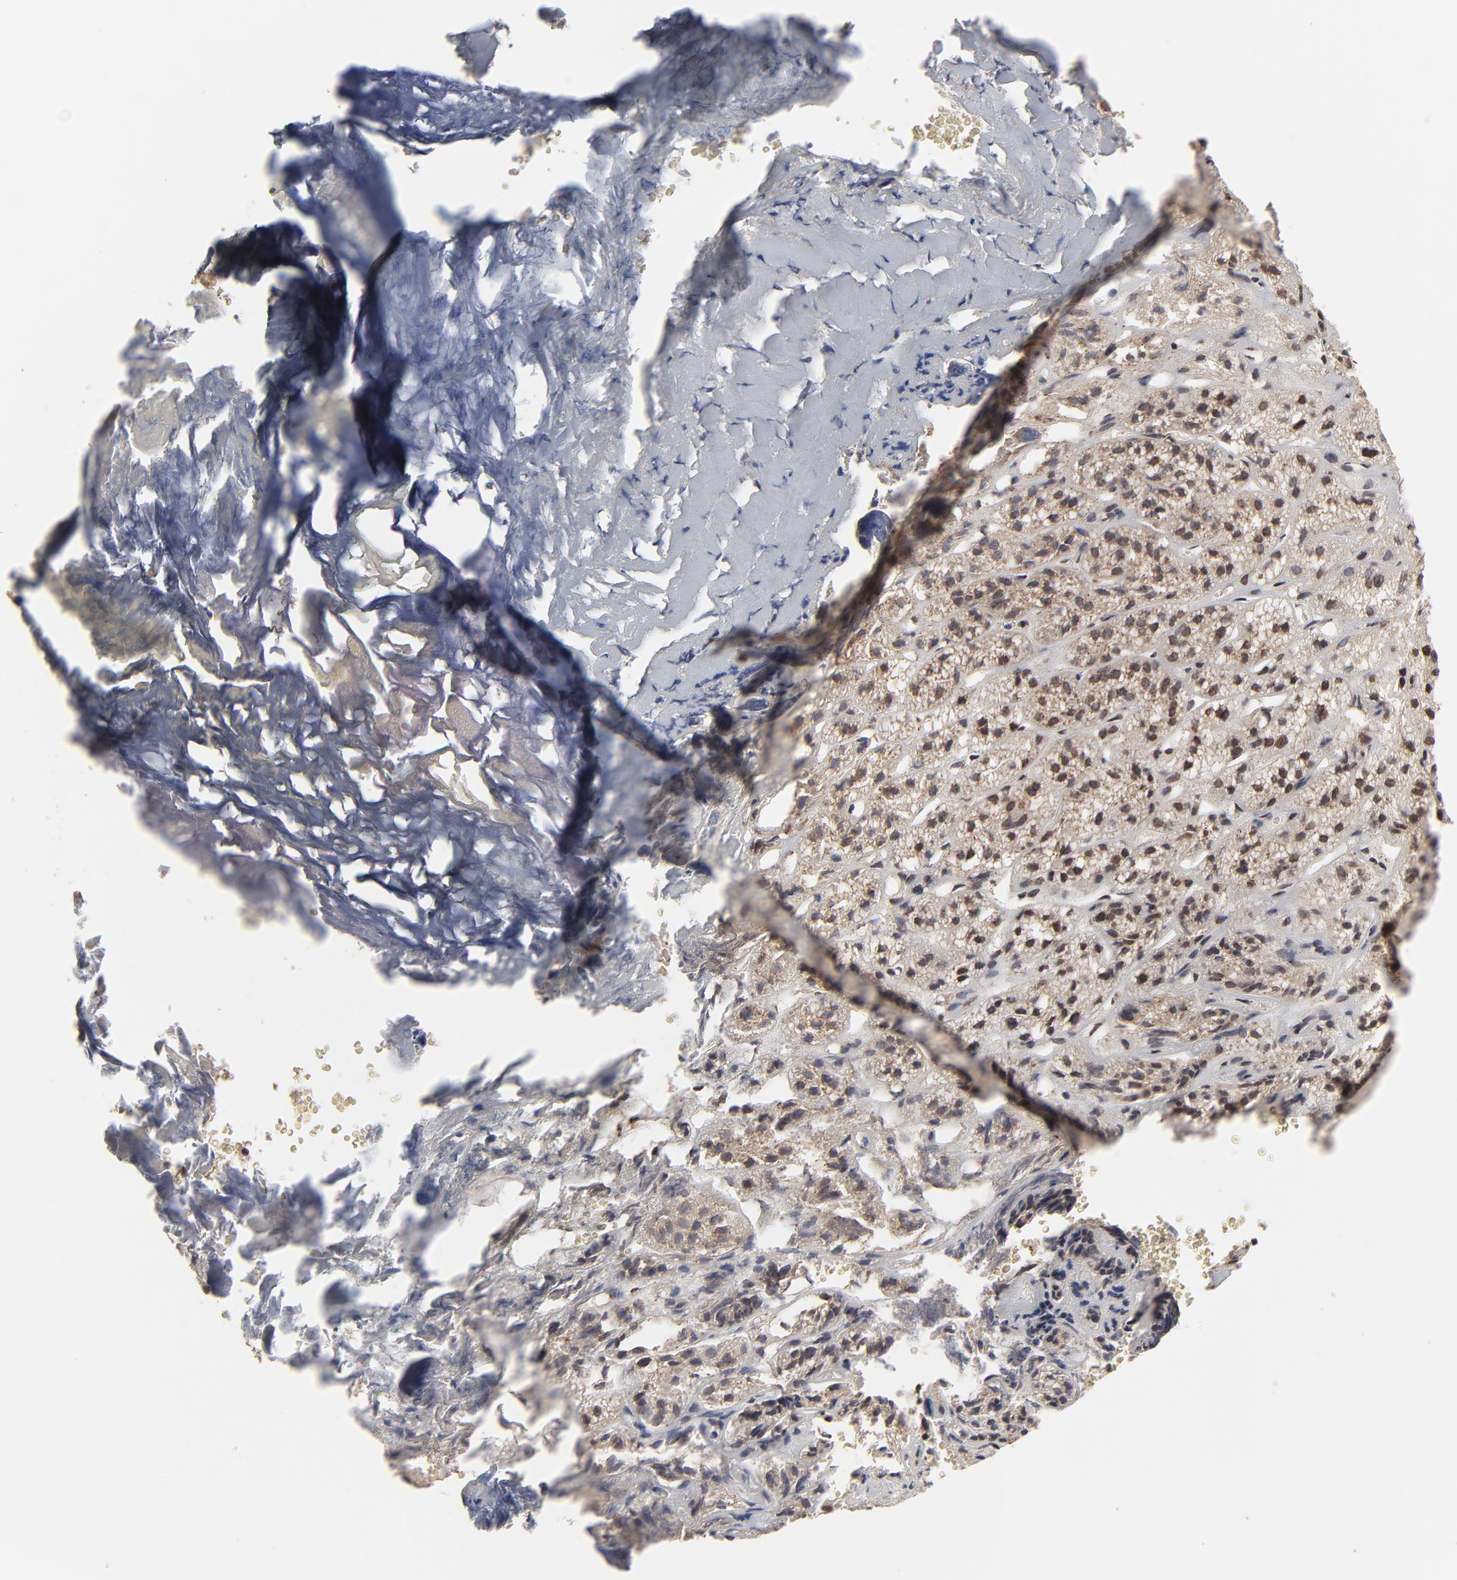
{"staining": {"intensity": "moderate", "quantity": ">75%", "location": "nuclear"}, "tissue": "adrenal gland", "cell_type": "Glandular cells", "image_type": "normal", "snomed": [{"axis": "morphology", "description": "Normal tissue, NOS"}, {"axis": "topography", "description": "Adrenal gland"}], "caption": "Glandular cells exhibit moderate nuclear staining in approximately >75% of cells in unremarkable adrenal gland. Immunohistochemistry stains the protein of interest in brown and the nuclei are stained blue.", "gene": "CHM", "patient": {"sex": "female", "age": 71}}